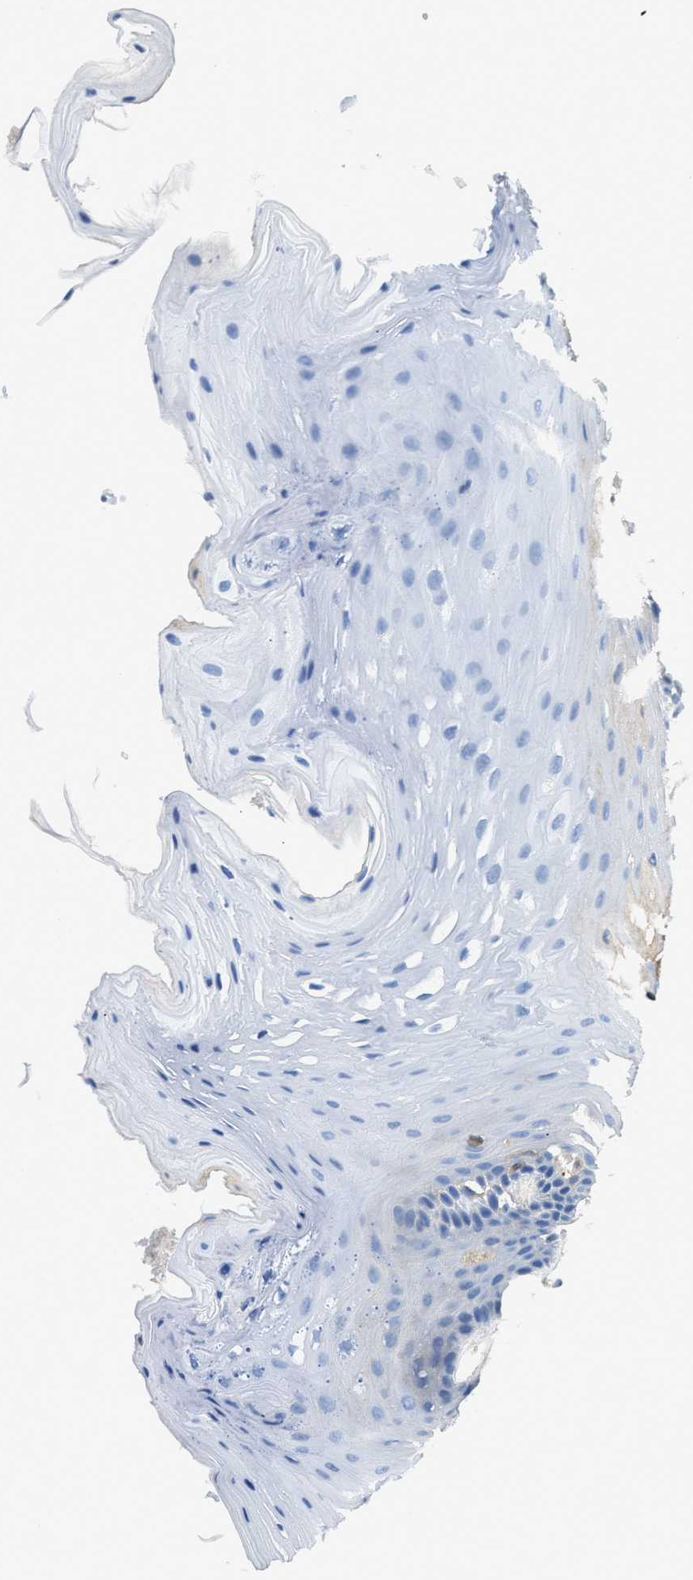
{"staining": {"intensity": "negative", "quantity": "none", "location": "none"}, "tissue": "oral mucosa", "cell_type": "Squamous epithelial cells", "image_type": "normal", "snomed": [{"axis": "morphology", "description": "Normal tissue, NOS"}, {"axis": "morphology", "description": "Squamous cell carcinoma, NOS"}, {"axis": "topography", "description": "Oral tissue"}, {"axis": "topography", "description": "Head-Neck"}], "caption": "A photomicrograph of oral mucosa stained for a protein reveals no brown staining in squamous epithelial cells.", "gene": "GC", "patient": {"sex": "male", "age": 71}}